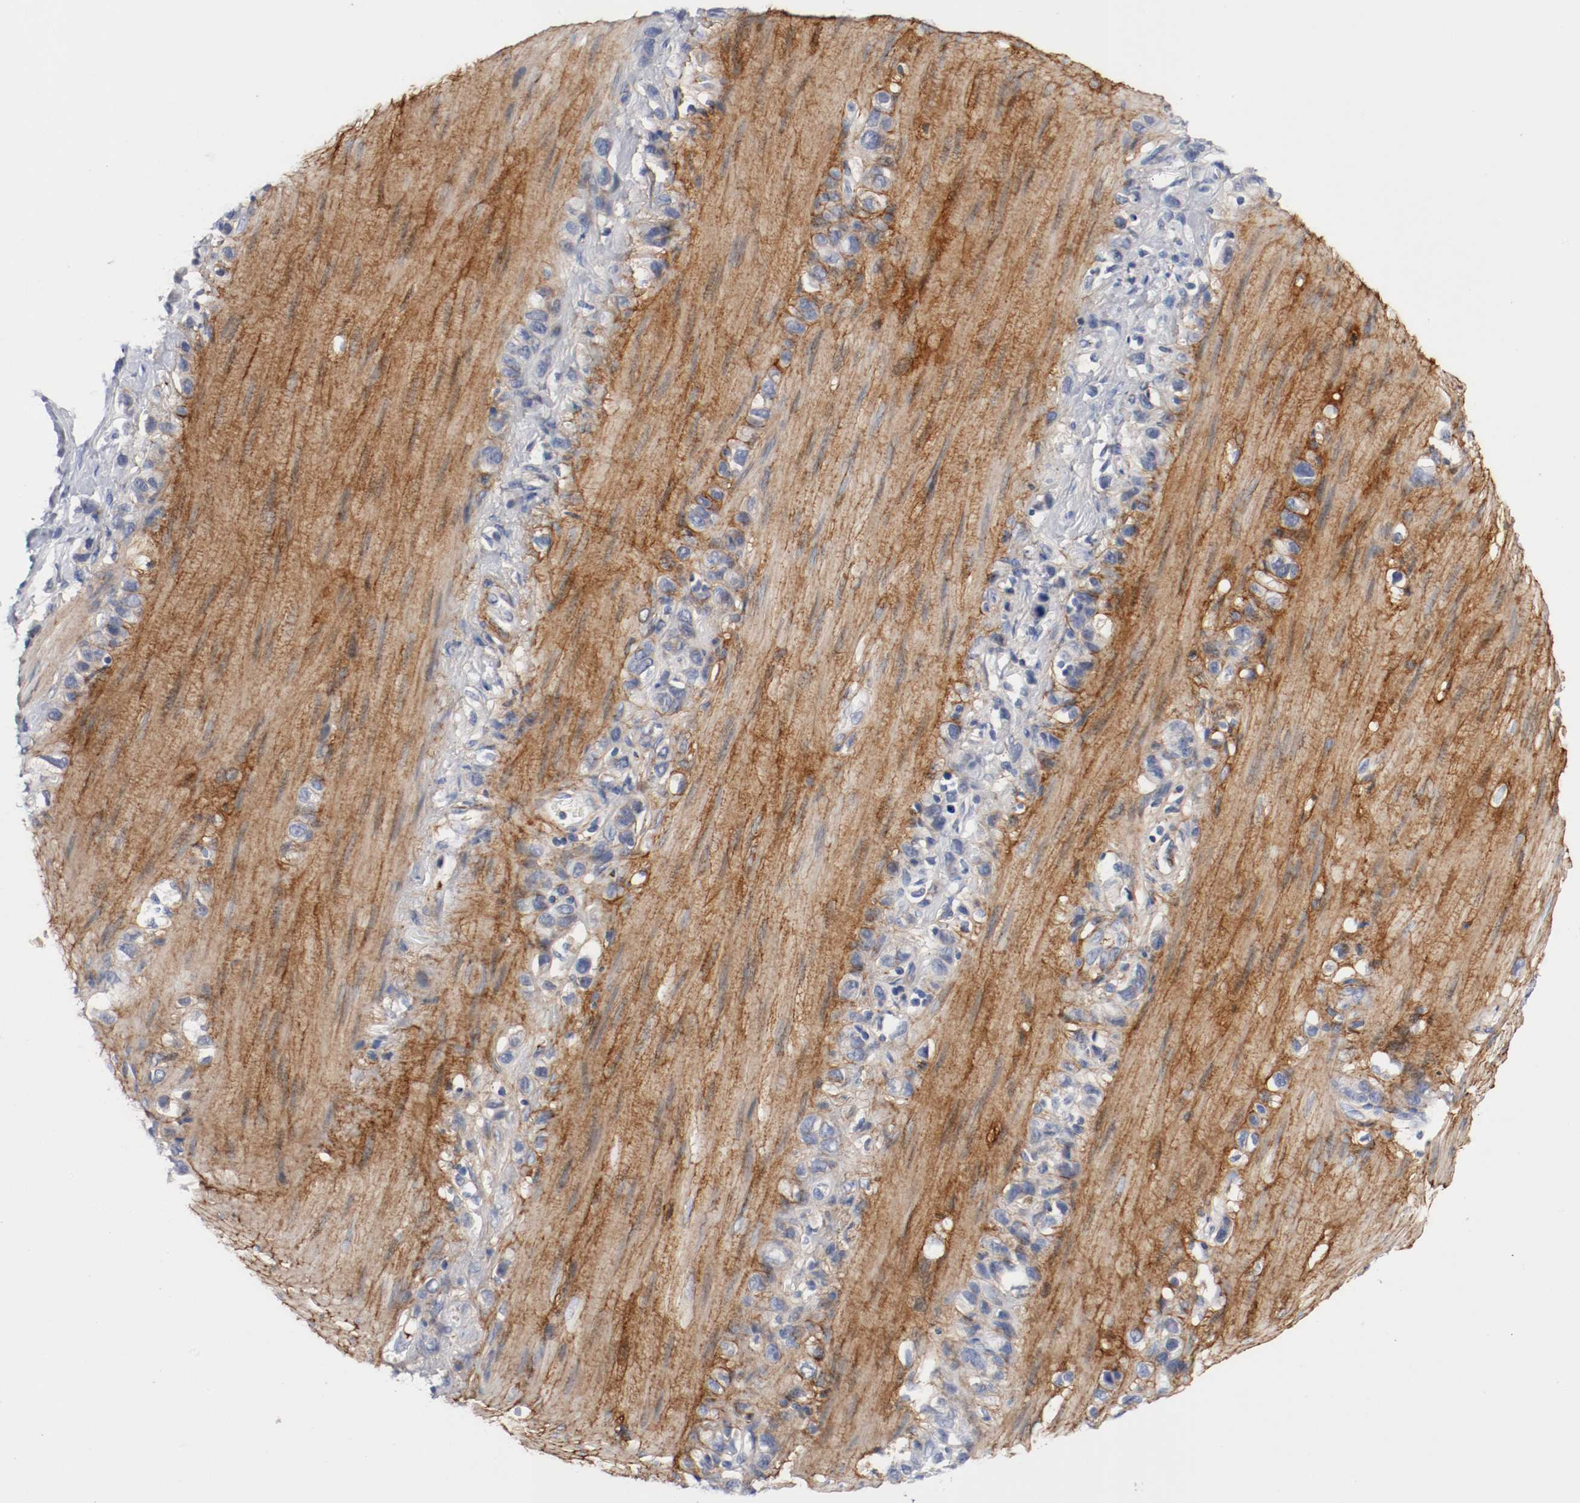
{"staining": {"intensity": "weak", "quantity": "25%-75%", "location": "cytoplasmic/membranous"}, "tissue": "stomach cancer", "cell_type": "Tumor cells", "image_type": "cancer", "snomed": [{"axis": "morphology", "description": "Normal tissue, NOS"}, {"axis": "morphology", "description": "Adenocarcinoma, NOS"}, {"axis": "morphology", "description": "Adenocarcinoma, High grade"}, {"axis": "topography", "description": "Stomach, upper"}, {"axis": "topography", "description": "Stomach"}], "caption": "IHC staining of stomach cancer, which displays low levels of weak cytoplasmic/membranous expression in about 25%-75% of tumor cells indicating weak cytoplasmic/membranous protein staining. The staining was performed using DAB (brown) for protein detection and nuclei were counterstained in hematoxylin (blue).", "gene": "TNC", "patient": {"sex": "female", "age": 65}}